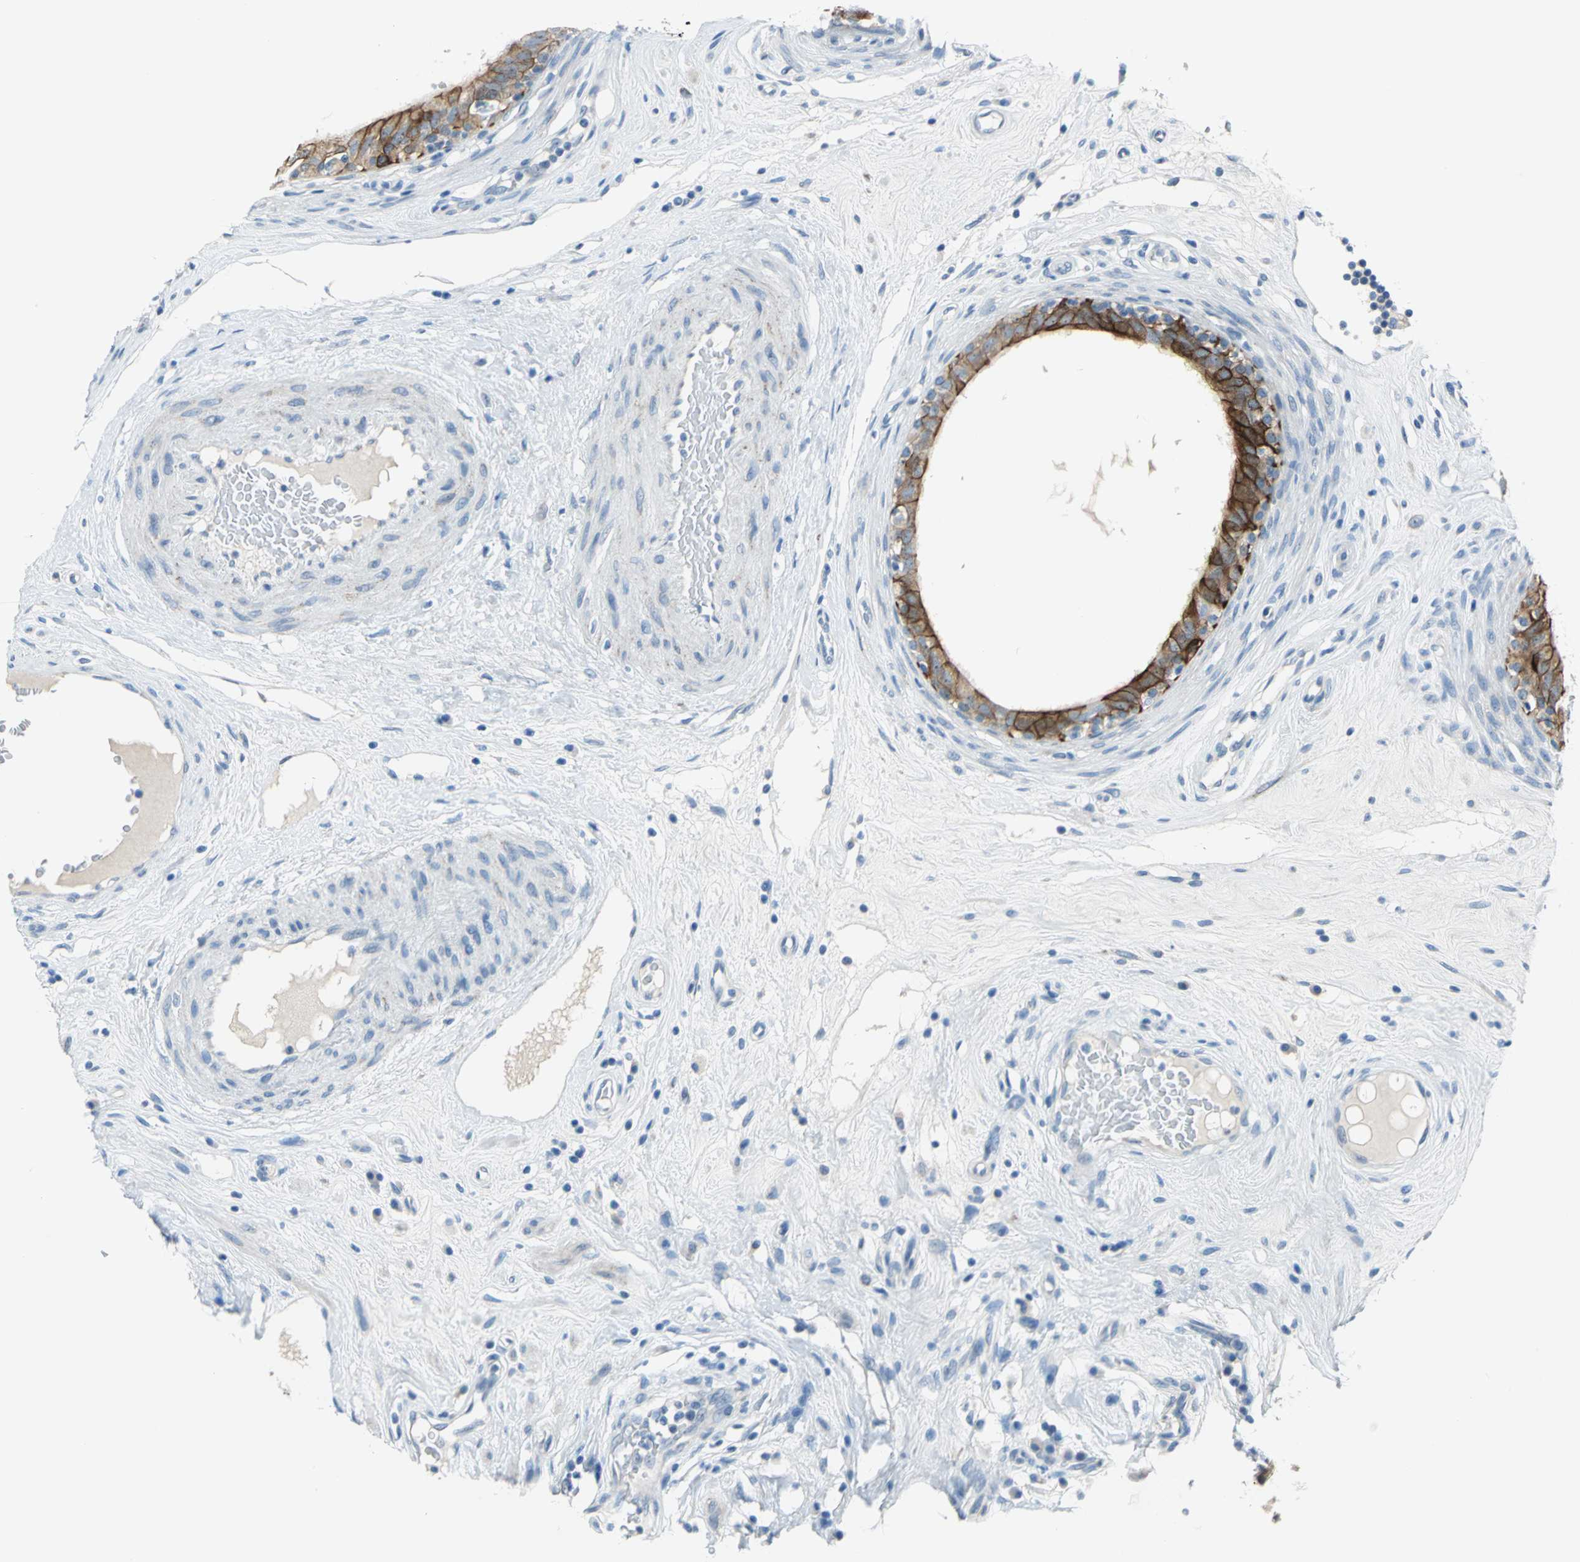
{"staining": {"intensity": "strong", "quantity": ">75%", "location": "cytoplasmic/membranous"}, "tissue": "epididymis", "cell_type": "Glandular cells", "image_type": "normal", "snomed": [{"axis": "morphology", "description": "Normal tissue, NOS"}, {"axis": "morphology", "description": "Inflammation, NOS"}, {"axis": "topography", "description": "Epididymis"}], "caption": "A micrograph of epididymis stained for a protein exhibits strong cytoplasmic/membranous brown staining in glandular cells.", "gene": "MUC4", "patient": {"sex": "male", "age": 84}}